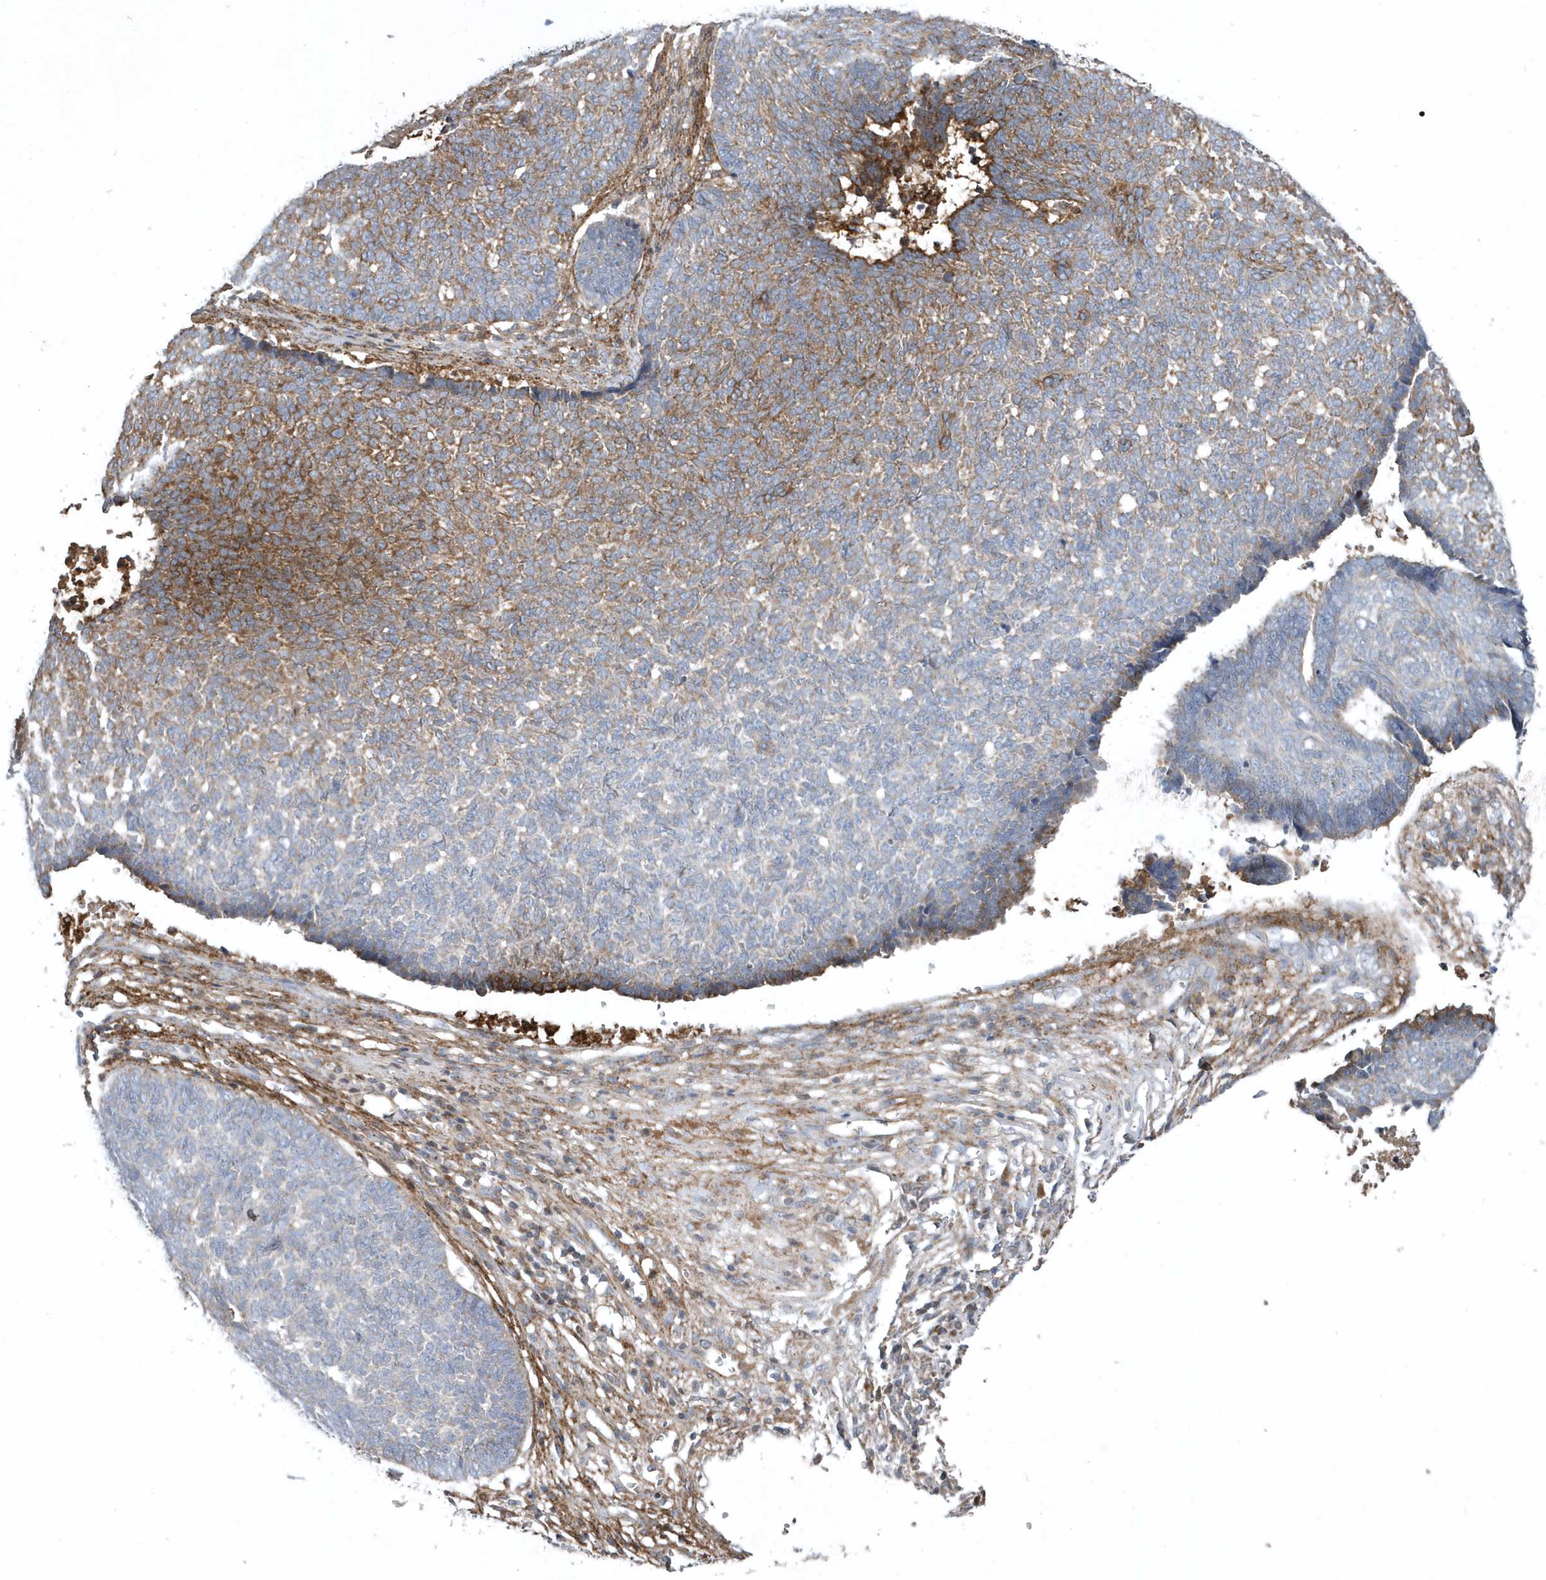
{"staining": {"intensity": "weak", "quantity": "<25%", "location": "cytoplasmic/membranous"}, "tissue": "skin cancer", "cell_type": "Tumor cells", "image_type": "cancer", "snomed": [{"axis": "morphology", "description": "Basal cell carcinoma"}, {"axis": "topography", "description": "Skin"}], "caption": "Skin basal cell carcinoma was stained to show a protein in brown. There is no significant expression in tumor cells. The staining is performed using DAB (3,3'-diaminobenzidine) brown chromogen with nuclei counter-stained in using hematoxylin.", "gene": "HMGCS1", "patient": {"sex": "male", "age": 84}}